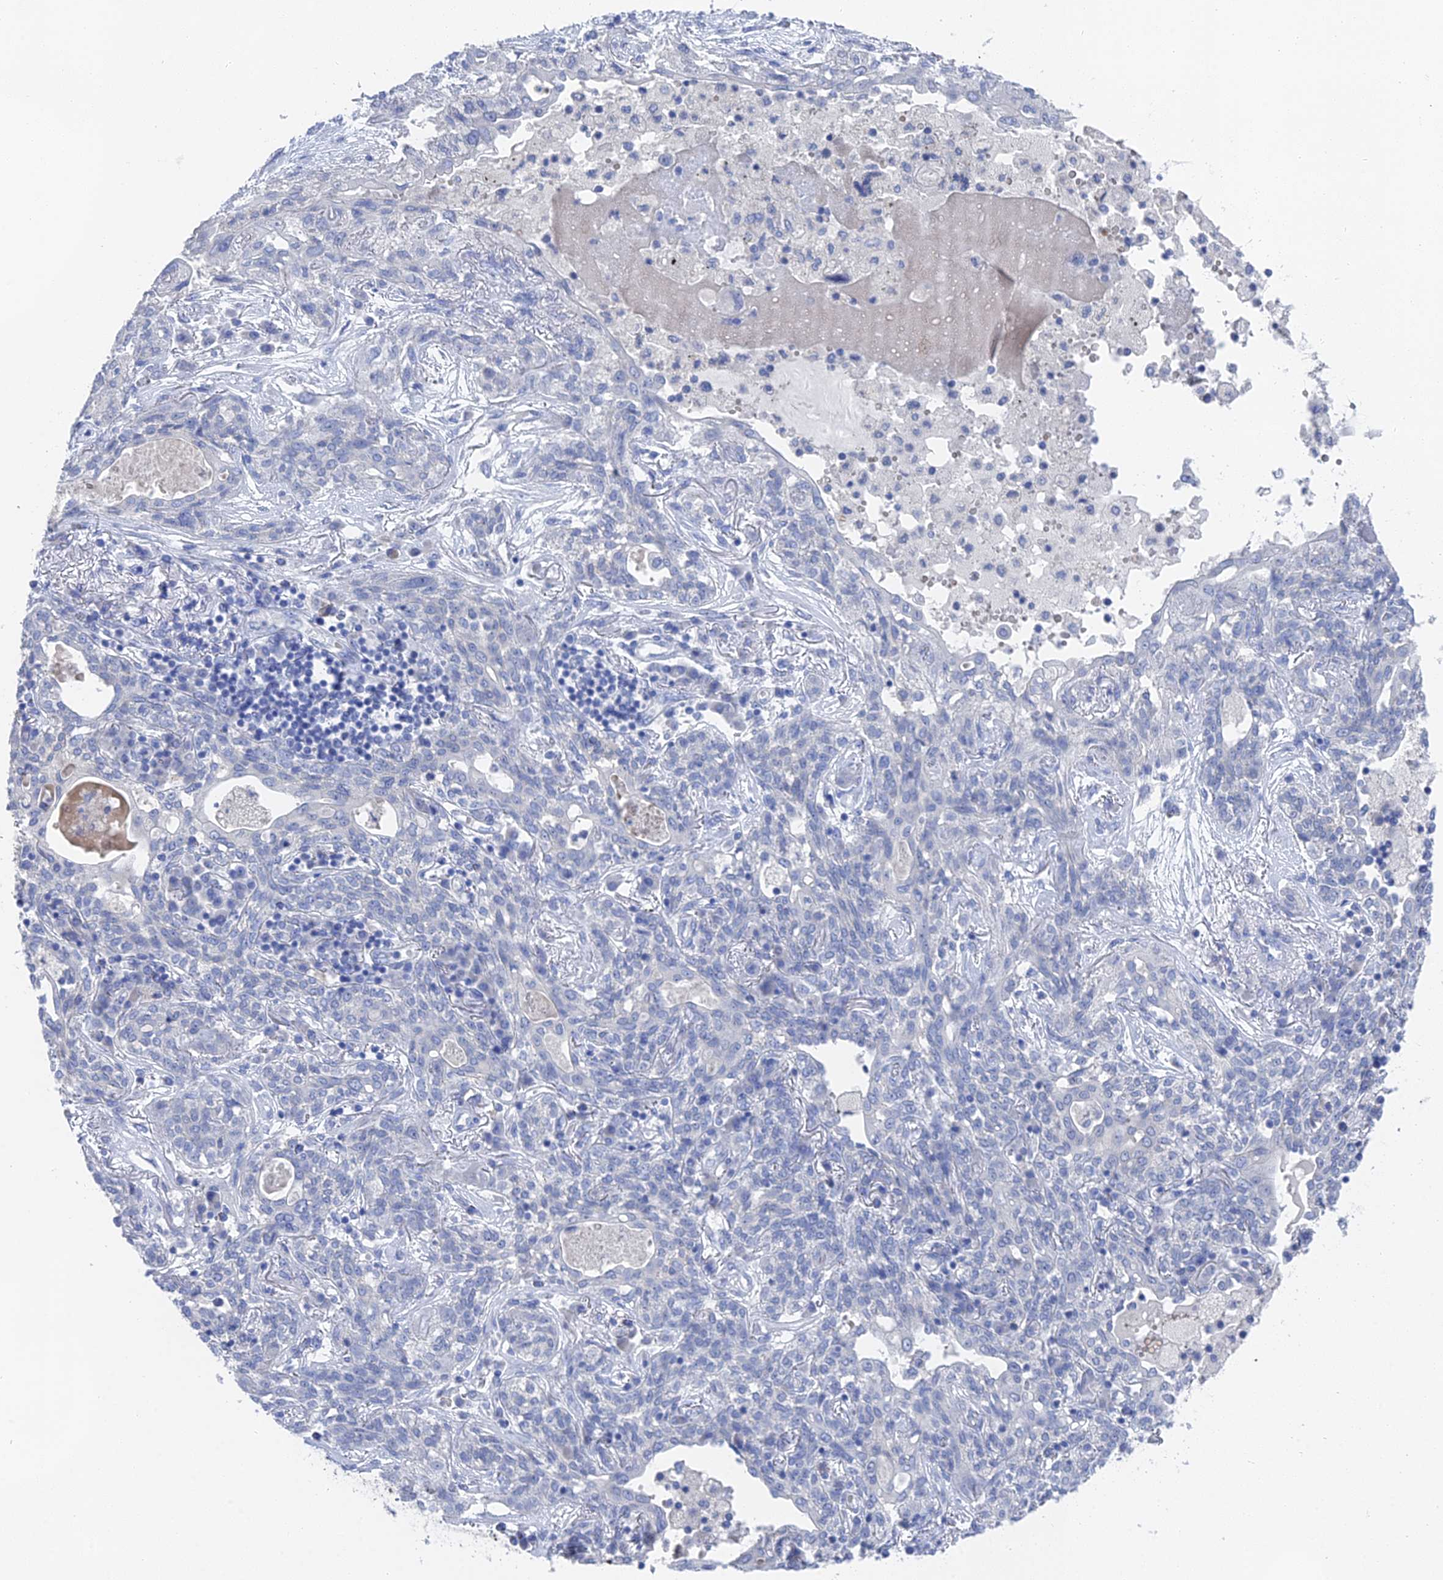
{"staining": {"intensity": "negative", "quantity": "none", "location": "none"}, "tissue": "lung cancer", "cell_type": "Tumor cells", "image_type": "cancer", "snomed": [{"axis": "morphology", "description": "Squamous cell carcinoma, NOS"}, {"axis": "topography", "description": "Lung"}], "caption": "A micrograph of lung cancer (squamous cell carcinoma) stained for a protein reveals no brown staining in tumor cells.", "gene": "GFAP", "patient": {"sex": "female", "age": 70}}